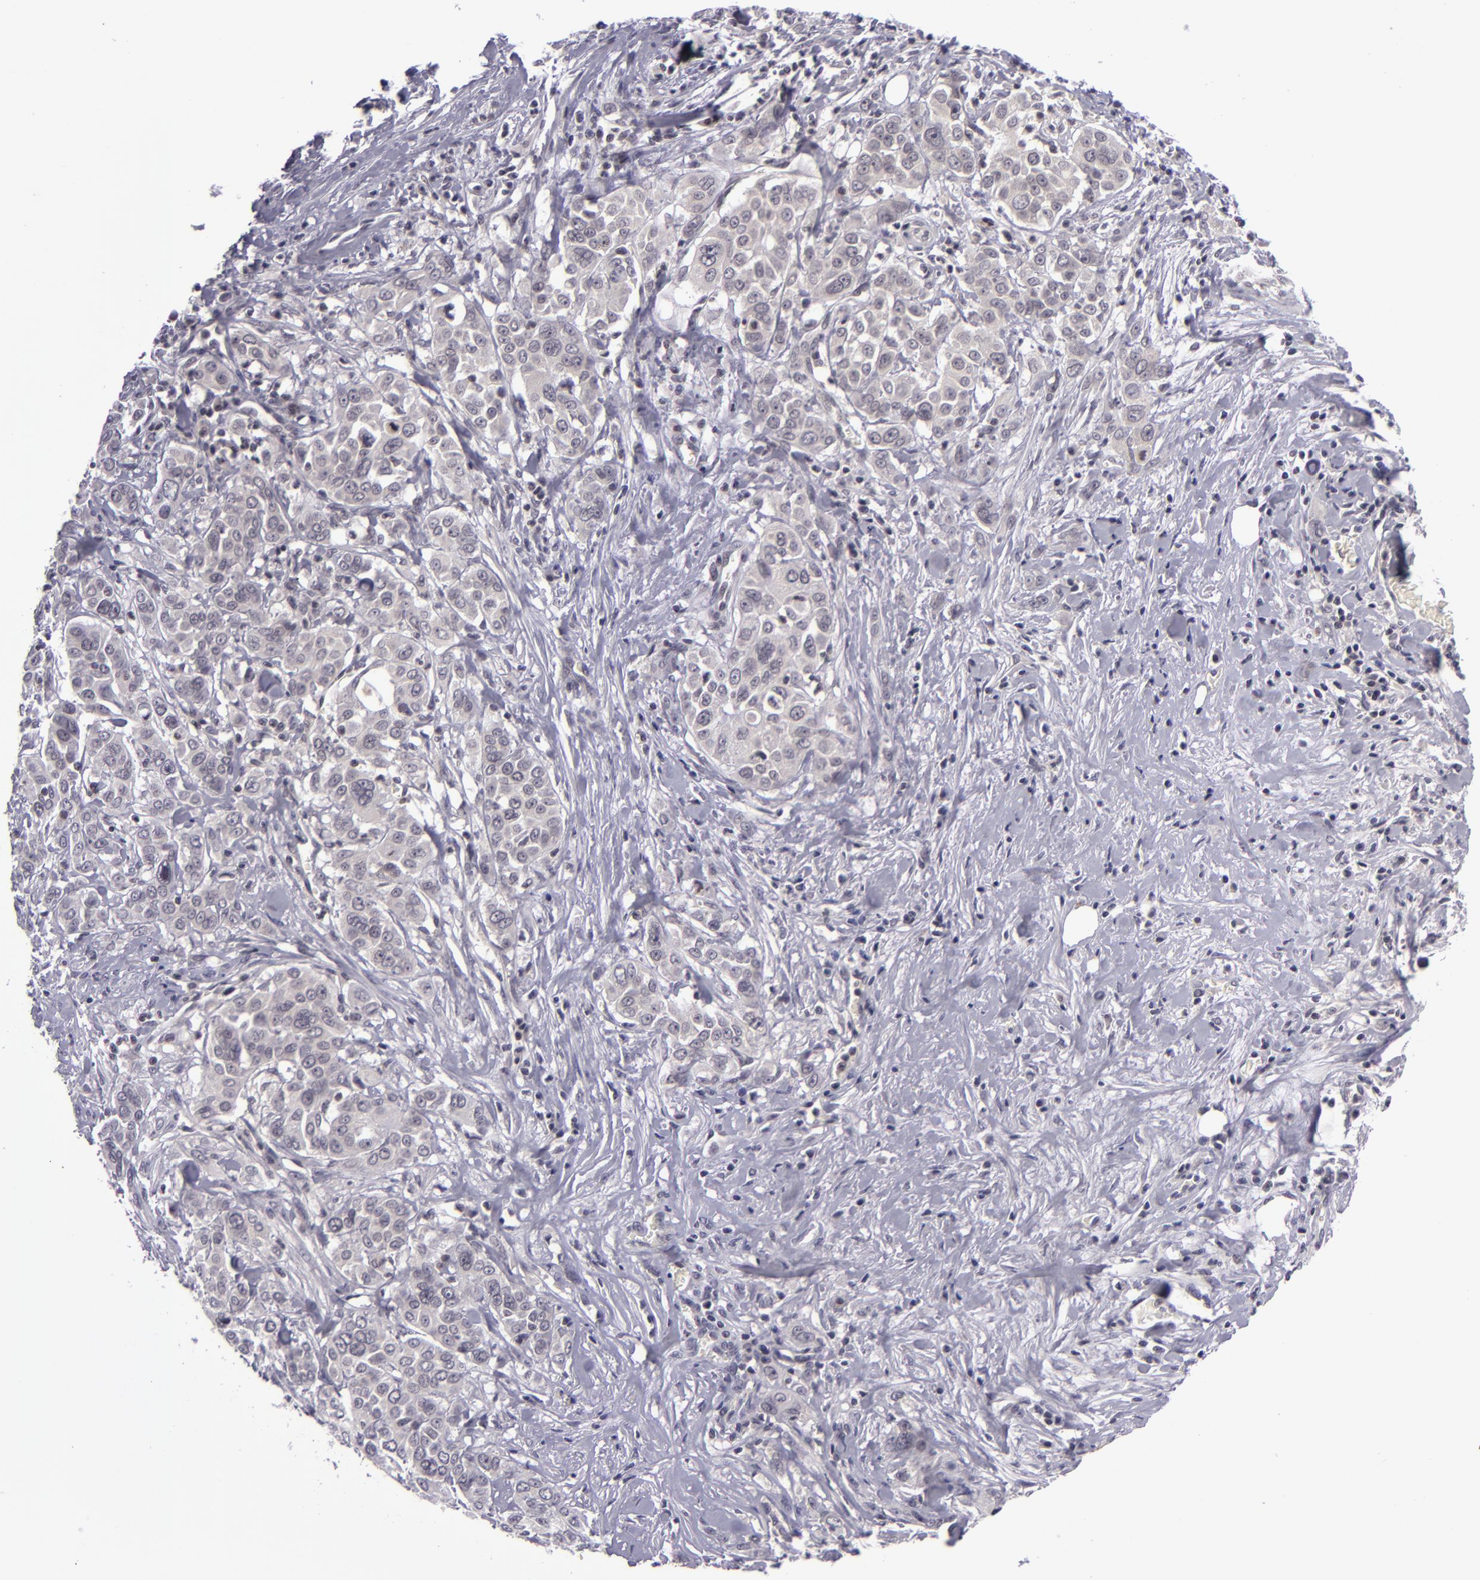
{"staining": {"intensity": "negative", "quantity": "none", "location": "none"}, "tissue": "pancreatic cancer", "cell_type": "Tumor cells", "image_type": "cancer", "snomed": [{"axis": "morphology", "description": "Adenocarcinoma, NOS"}, {"axis": "topography", "description": "Pancreas"}], "caption": "A high-resolution photomicrograph shows IHC staining of adenocarcinoma (pancreatic), which shows no significant expression in tumor cells.", "gene": "CASP8", "patient": {"sex": "female", "age": 52}}